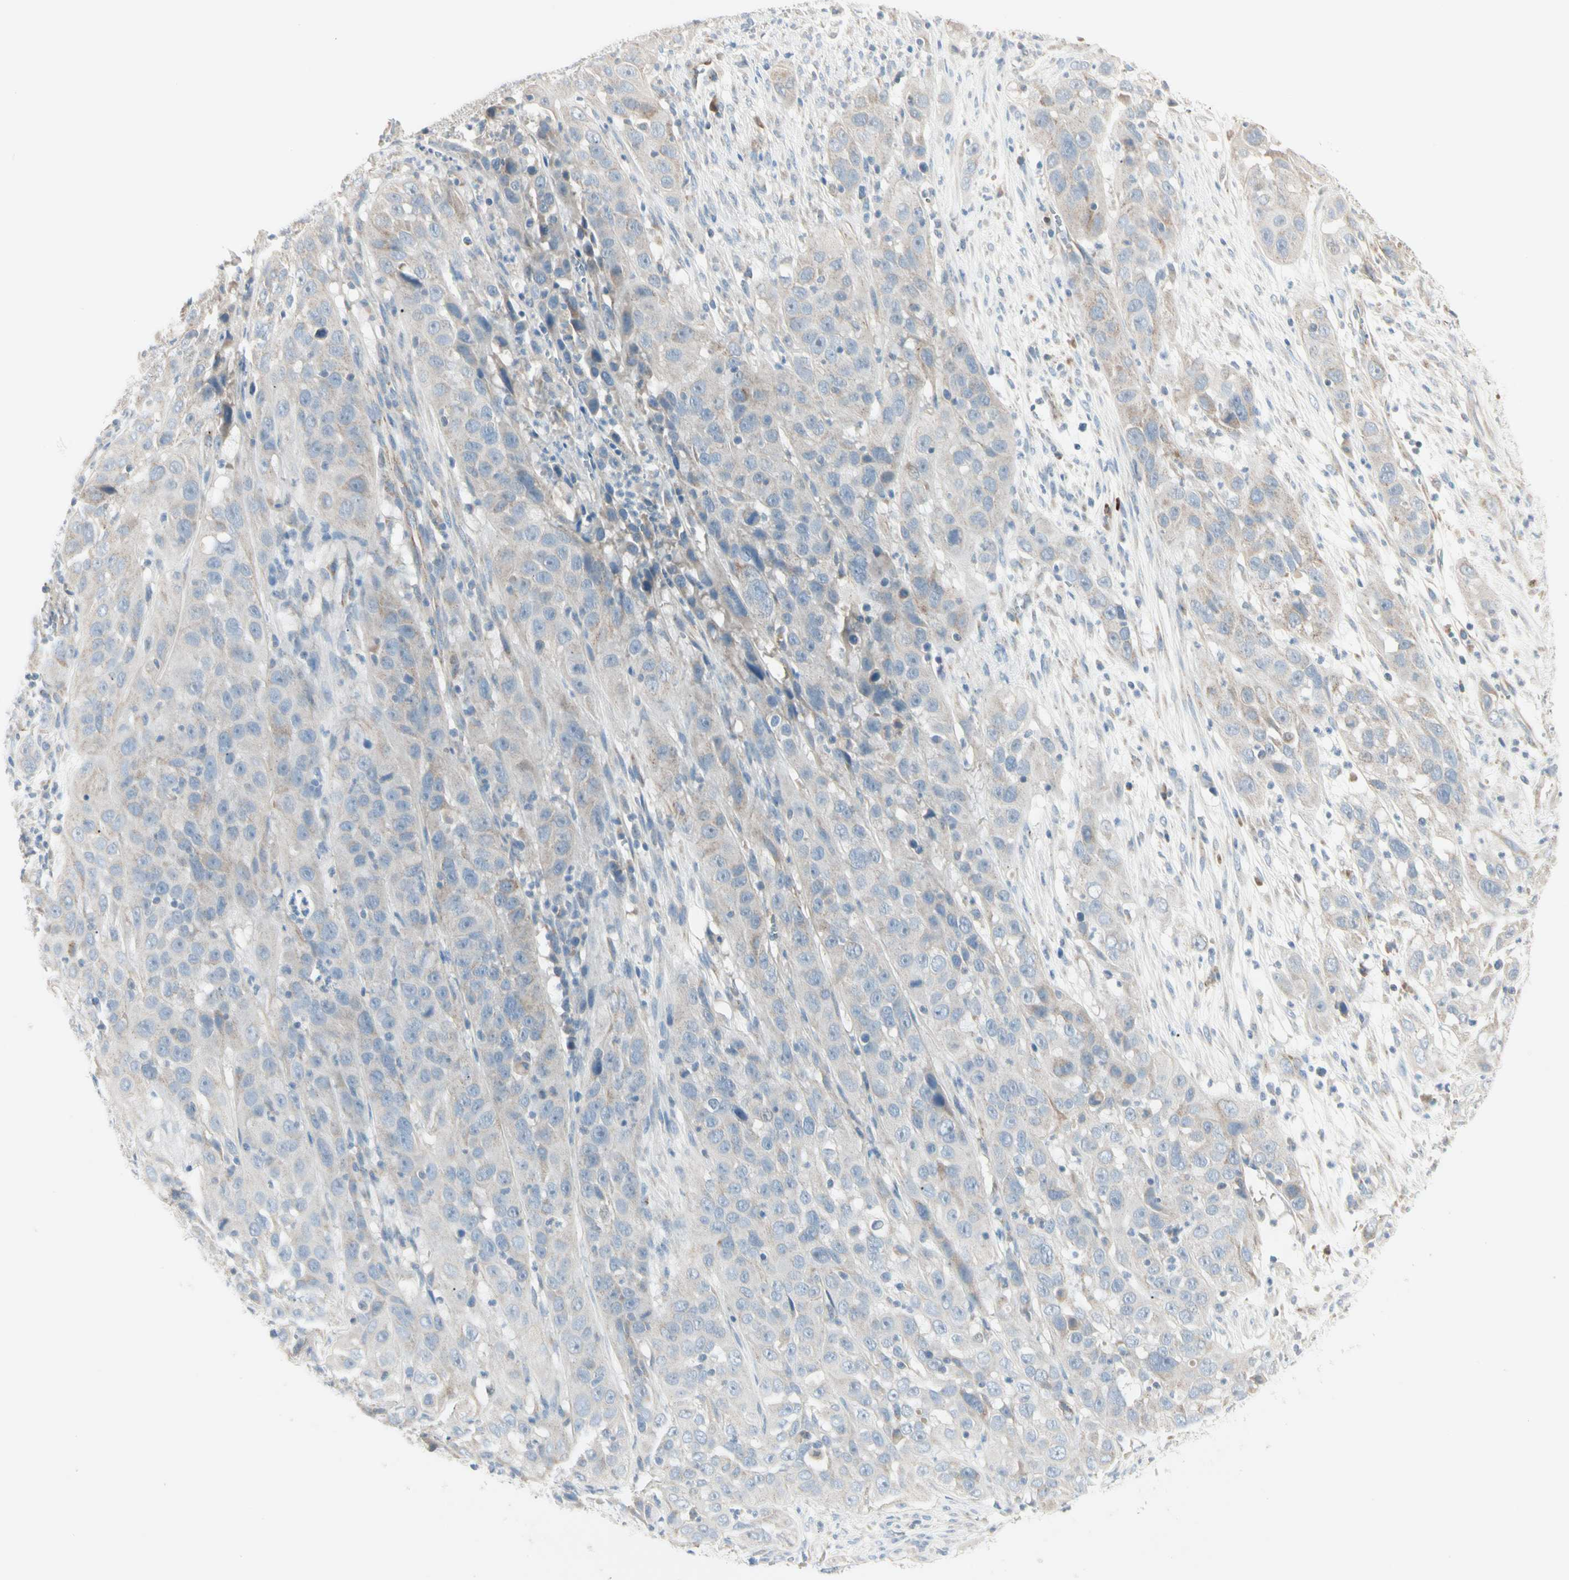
{"staining": {"intensity": "weak", "quantity": "<25%", "location": "cytoplasmic/membranous"}, "tissue": "cervical cancer", "cell_type": "Tumor cells", "image_type": "cancer", "snomed": [{"axis": "morphology", "description": "Squamous cell carcinoma, NOS"}, {"axis": "topography", "description": "Cervix"}], "caption": "This image is of cervical squamous cell carcinoma stained with immunohistochemistry to label a protein in brown with the nuclei are counter-stained blue. There is no staining in tumor cells.", "gene": "ALDH18A1", "patient": {"sex": "female", "age": 32}}